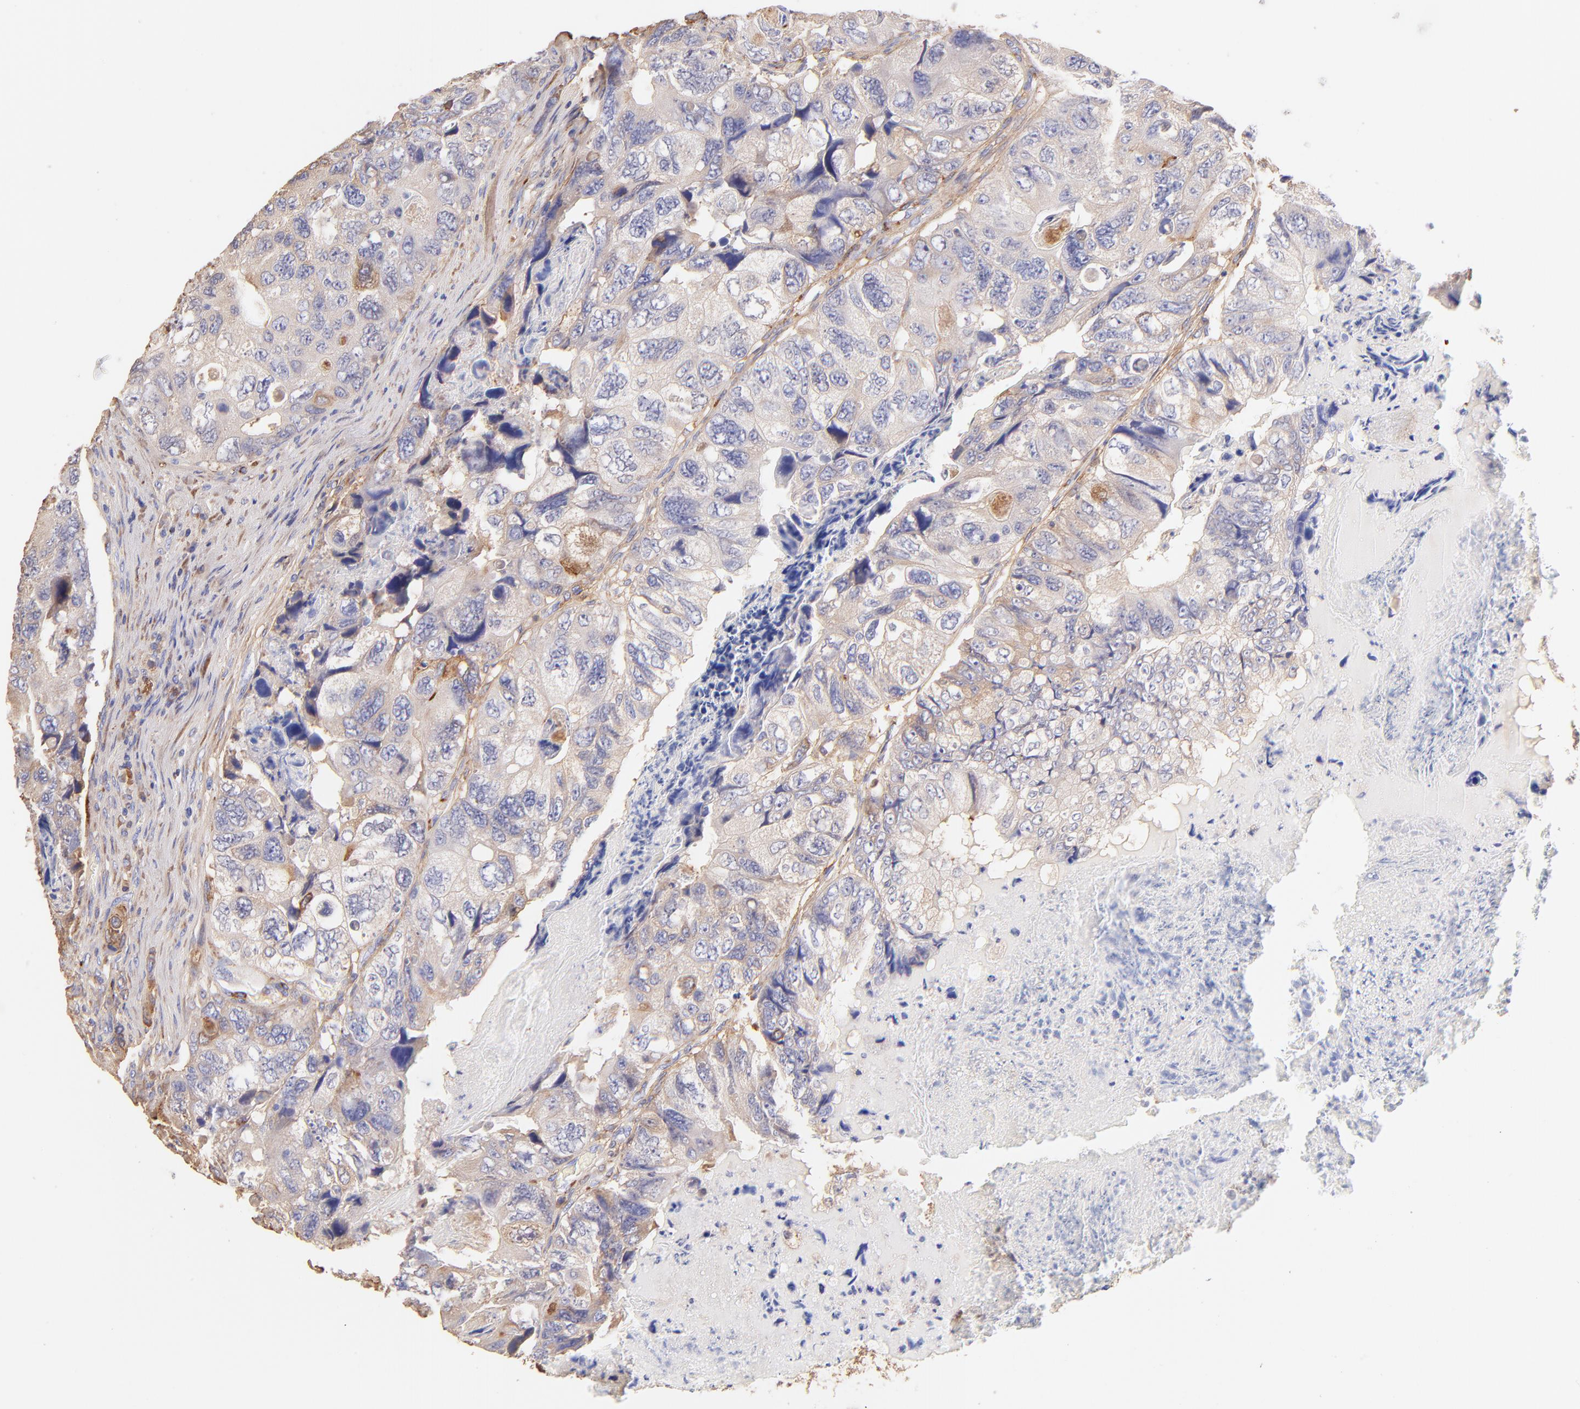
{"staining": {"intensity": "weak", "quantity": ">75%", "location": "cytoplasmic/membranous"}, "tissue": "colorectal cancer", "cell_type": "Tumor cells", "image_type": "cancer", "snomed": [{"axis": "morphology", "description": "Adenocarcinoma, NOS"}, {"axis": "topography", "description": "Rectum"}], "caption": "Weak cytoplasmic/membranous expression for a protein is identified in about >75% of tumor cells of colorectal adenocarcinoma using IHC.", "gene": "BGN", "patient": {"sex": "female", "age": 82}}